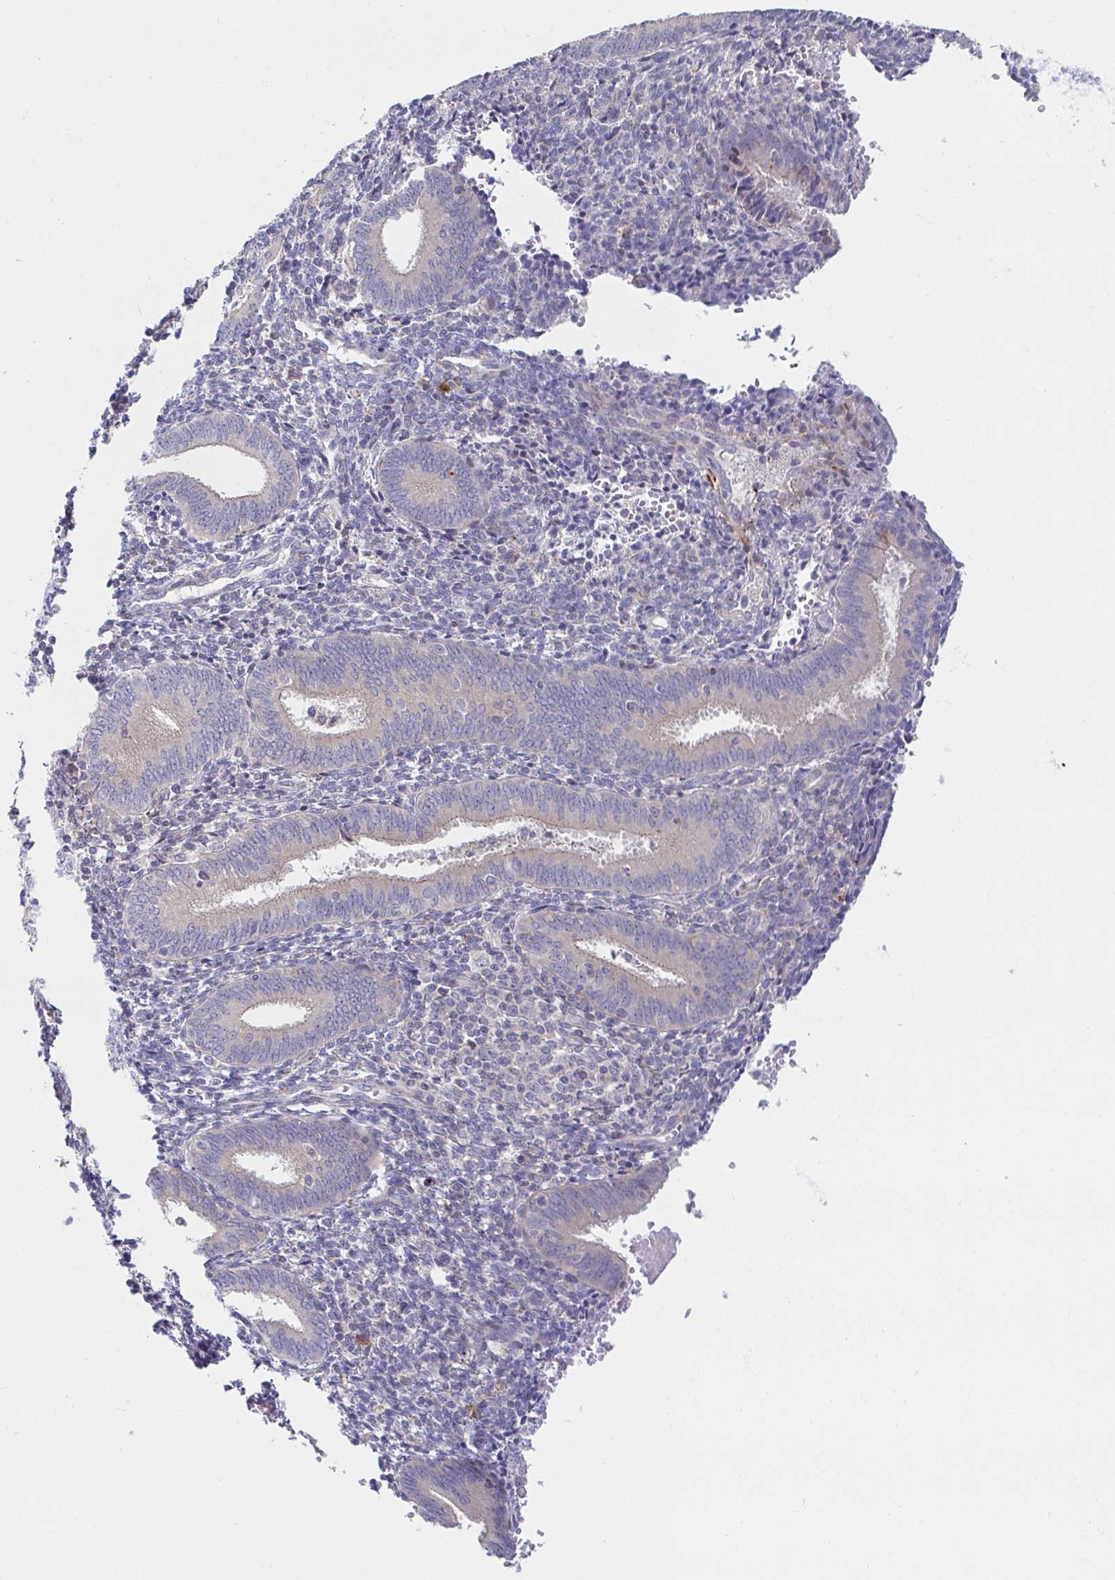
{"staining": {"intensity": "negative", "quantity": "none", "location": "none"}, "tissue": "endometrium", "cell_type": "Cells in endometrial stroma", "image_type": "normal", "snomed": [{"axis": "morphology", "description": "Normal tissue, NOS"}, {"axis": "topography", "description": "Endometrium"}], "caption": "Cells in endometrial stroma are negative for brown protein staining in normal endometrium. (Brightfield microscopy of DAB IHC at high magnification).", "gene": "SSH2", "patient": {"sex": "female", "age": 41}}